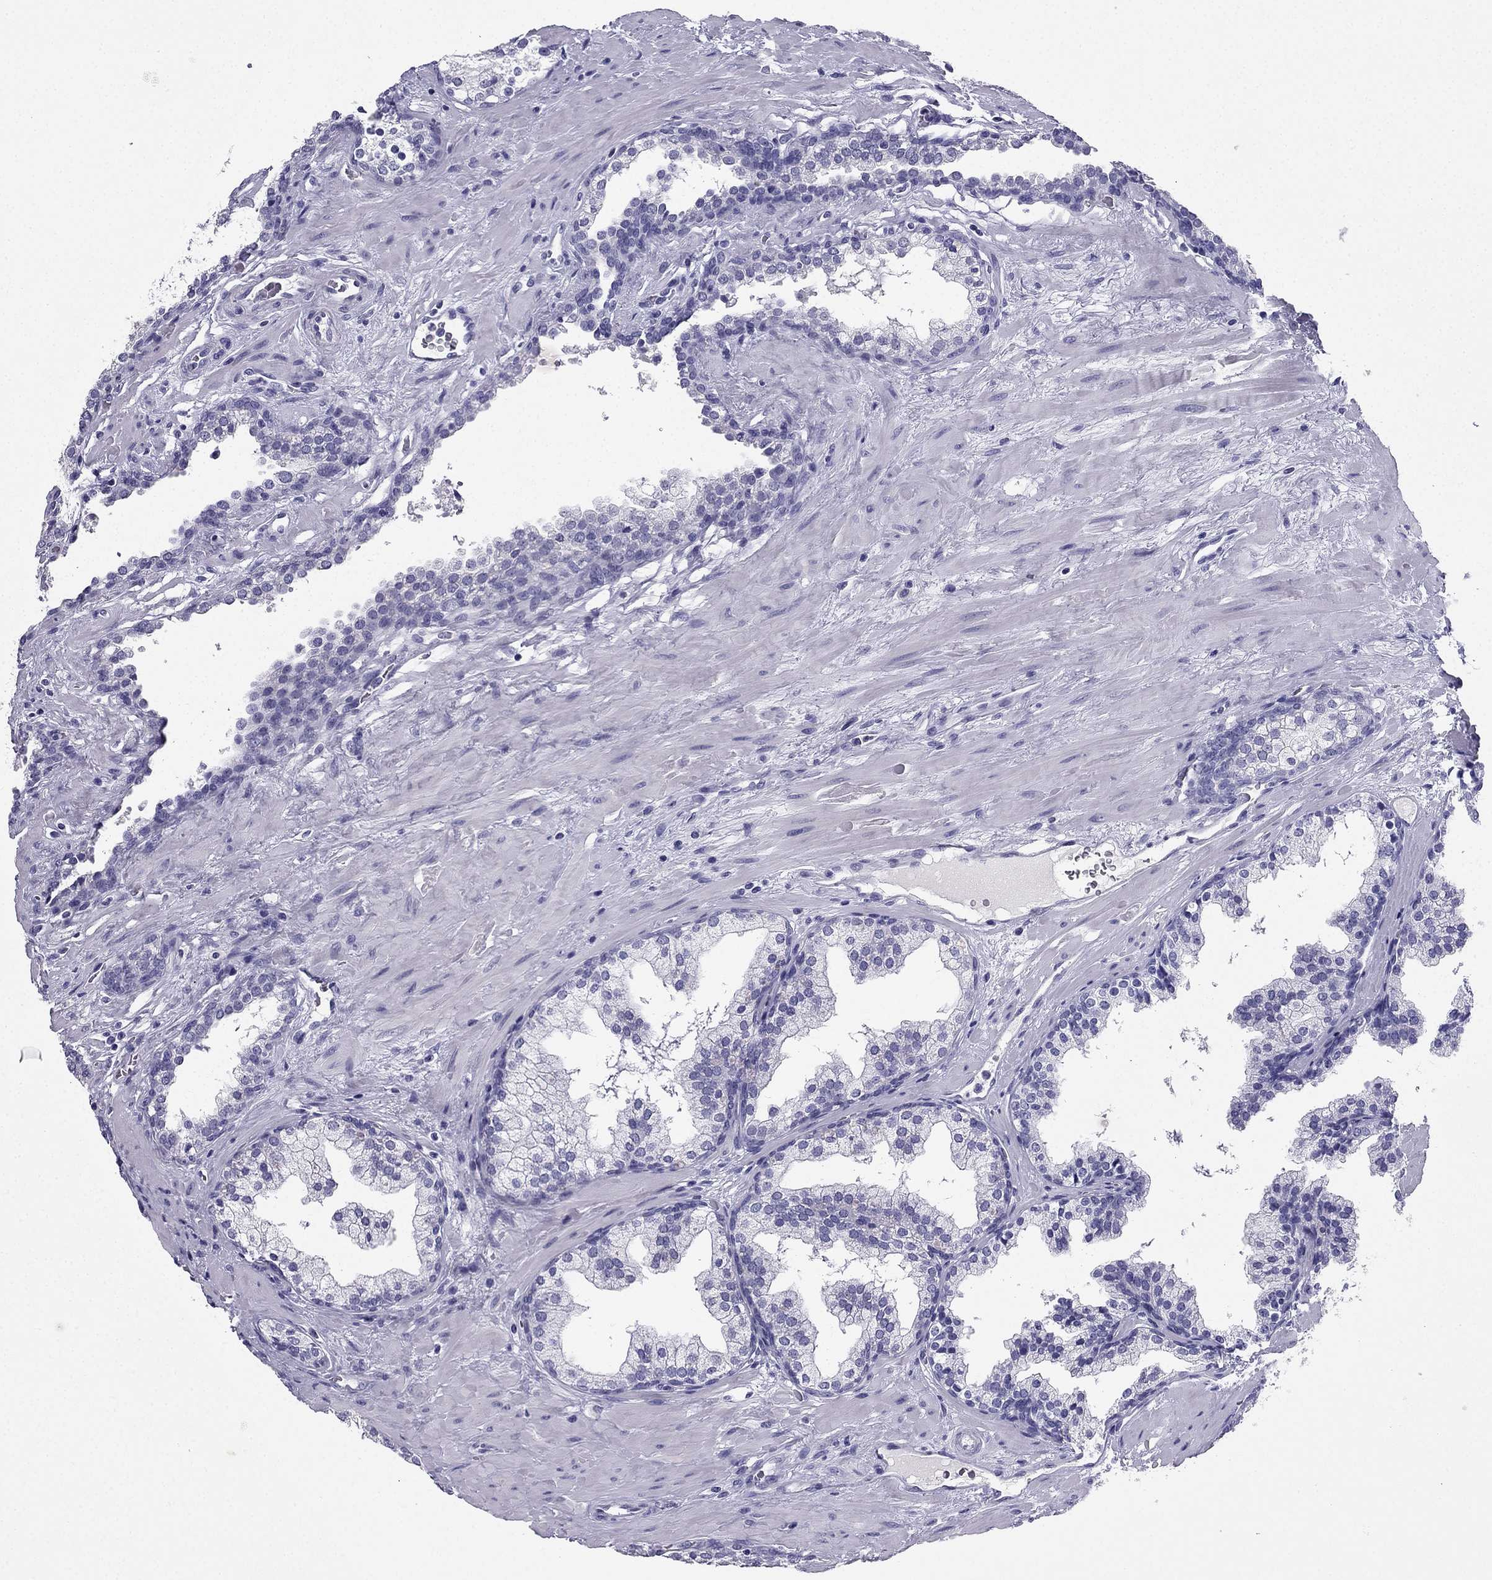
{"staining": {"intensity": "negative", "quantity": "none", "location": "none"}, "tissue": "prostate cancer", "cell_type": "Tumor cells", "image_type": "cancer", "snomed": [{"axis": "morphology", "description": "Adenocarcinoma, NOS"}, {"axis": "topography", "description": "Prostate"}], "caption": "Immunohistochemical staining of prostate cancer exhibits no significant staining in tumor cells.", "gene": "NPTX1", "patient": {"sex": "male", "age": 66}}